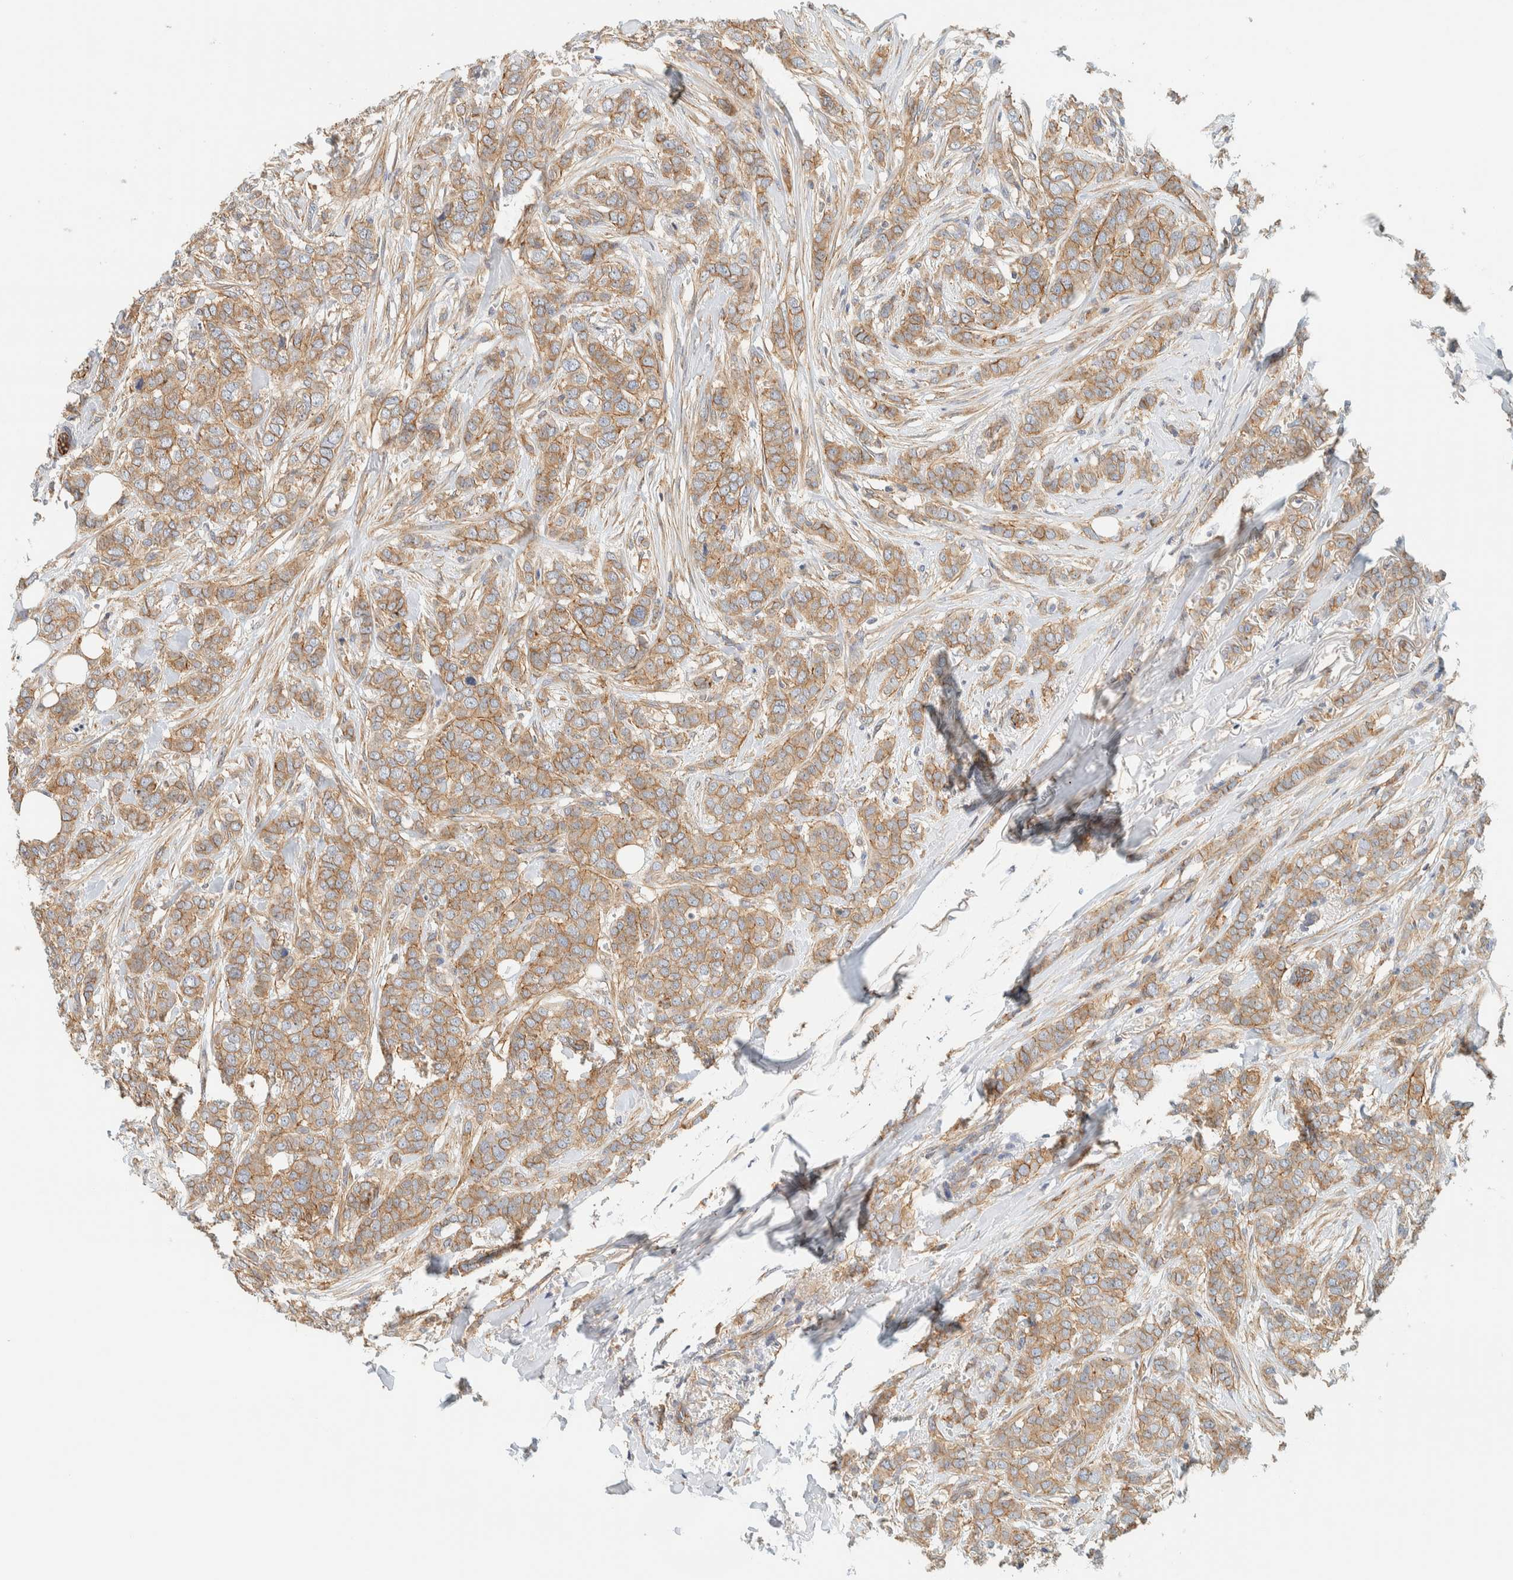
{"staining": {"intensity": "weak", "quantity": ">75%", "location": "cytoplasmic/membranous"}, "tissue": "breast cancer", "cell_type": "Tumor cells", "image_type": "cancer", "snomed": [{"axis": "morphology", "description": "Lobular carcinoma"}, {"axis": "topography", "description": "Skin"}, {"axis": "topography", "description": "Breast"}], "caption": "DAB immunohistochemical staining of human breast cancer (lobular carcinoma) exhibits weak cytoplasmic/membranous protein expression in about >75% of tumor cells. The staining is performed using DAB brown chromogen to label protein expression. The nuclei are counter-stained blue using hematoxylin.", "gene": "LIMA1", "patient": {"sex": "female", "age": 46}}